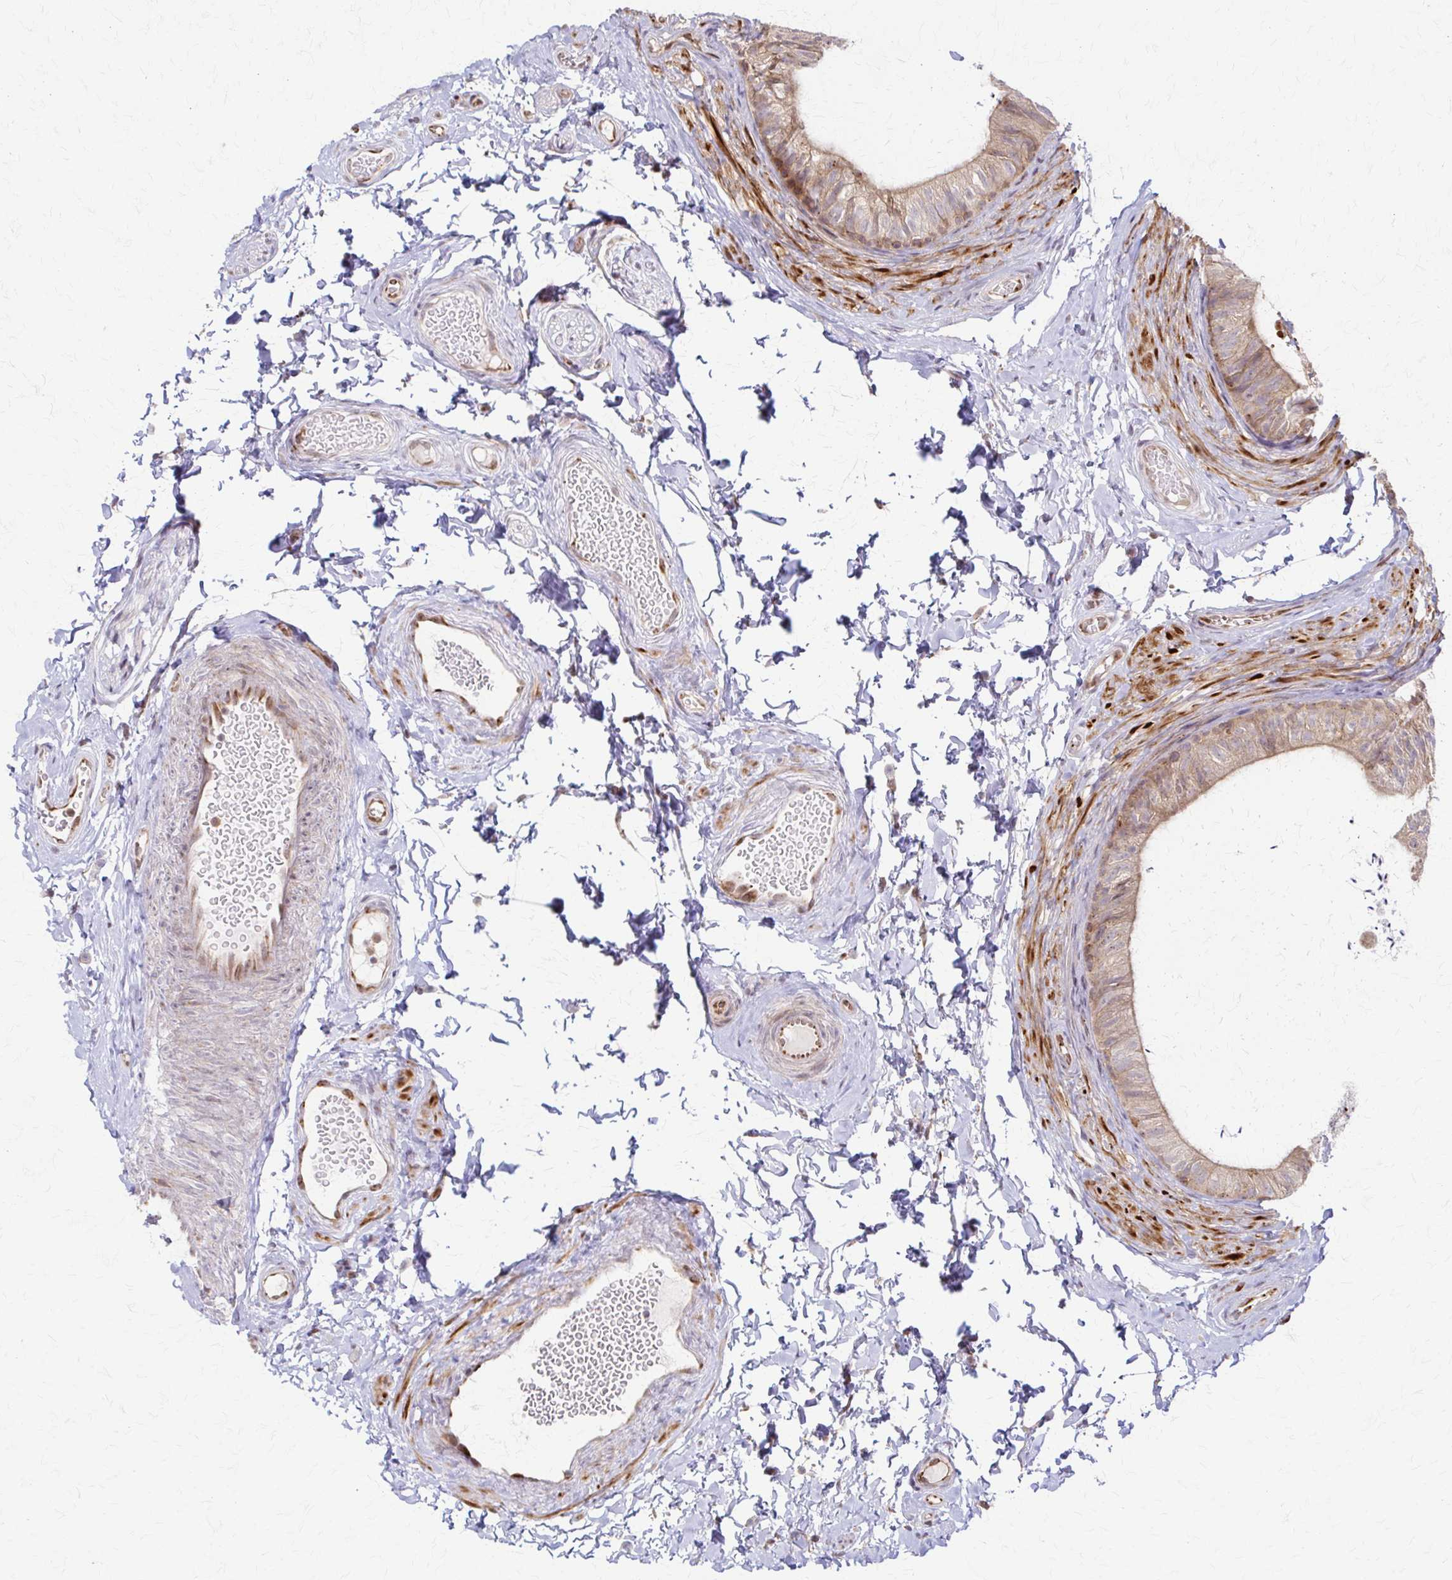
{"staining": {"intensity": "weak", "quantity": ">75%", "location": "cytoplasmic/membranous"}, "tissue": "epididymis", "cell_type": "Glandular cells", "image_type": "normal", "snomed": [{"axis": "morphology", "description": "Normal tissue, NOS"}, {"axis": "topography", "description": "Epididymis, spermatic cord, NOS"}, {"axis": "topography", "description": "Epididymis"}, {"axis": "topography", "description": "Peripheral nerve tissue"}], "caption": "Immunohistochemistry (IHC) photomicrograph of benign epididymis: epididymis stained using IHC exhibits low levels of weak protein expression localized specifically in the cytoplasmic/membranous of glandular cells, appearing as a cytoplasmic/membranous brown color.", "gene": "ARHGAP35", "patient": {"sex": "male", "age": 29}}